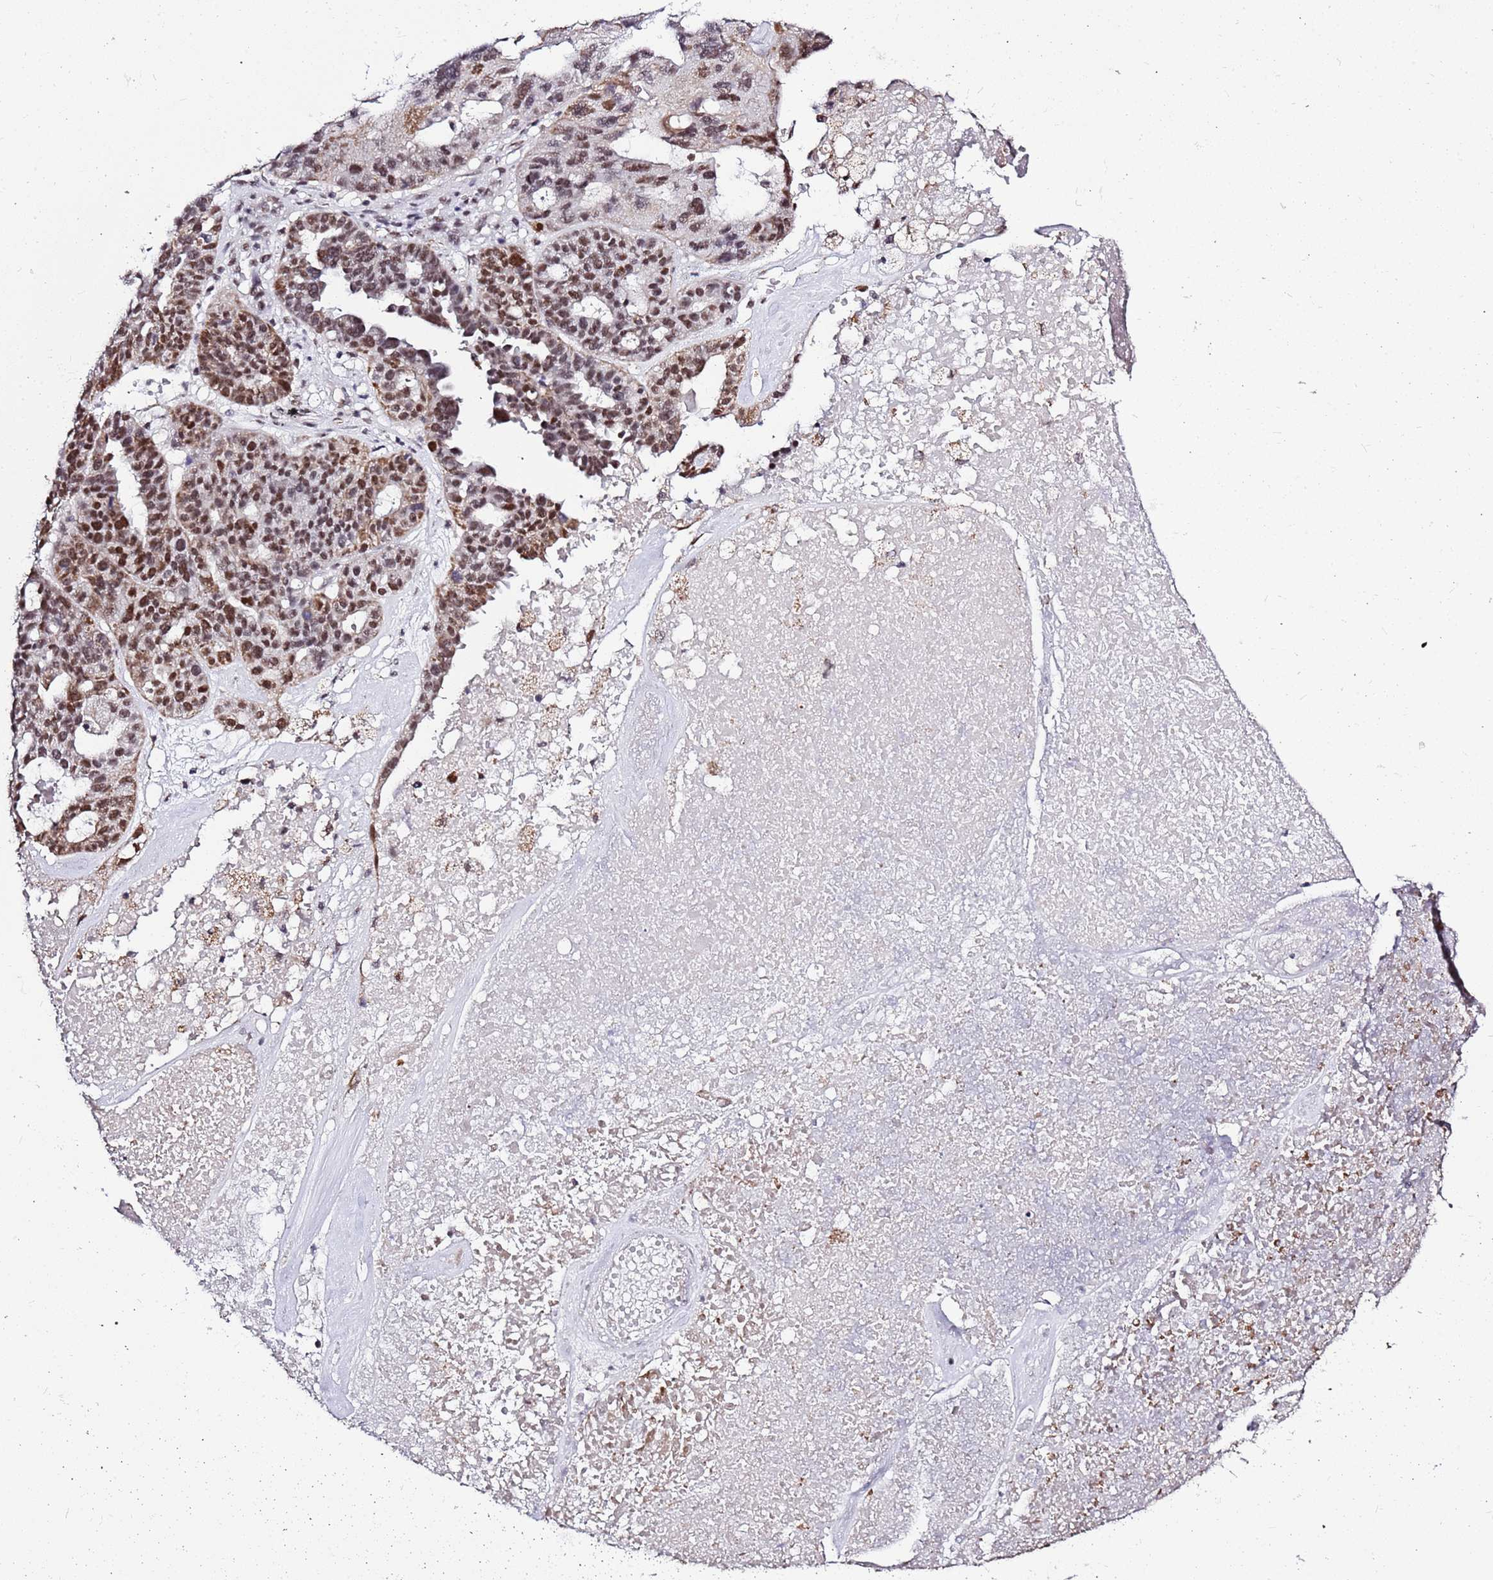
{"staining": {"intensity": "moderate", "quantity": ">75%", "location": "nuclear"}, "tissue": "ovarian cancer", "cell_type": "Tumor cells", "image_type": "cancer", "snomed": [{"axis": "morphology", "description": "Cystadenocarcinoma, serous, NOS"}, {"axis": "topography", "description": "Ovary"}], "caption": "Immunohistochemistry of human ovarian cancer (serous cystadenocarcinoma) exhibits medium levels of moderate nuclear staining in approximately >75% of tumor cells.", "gene": "AKAP8L", "patient": {"sex": "female", "age": 59}}